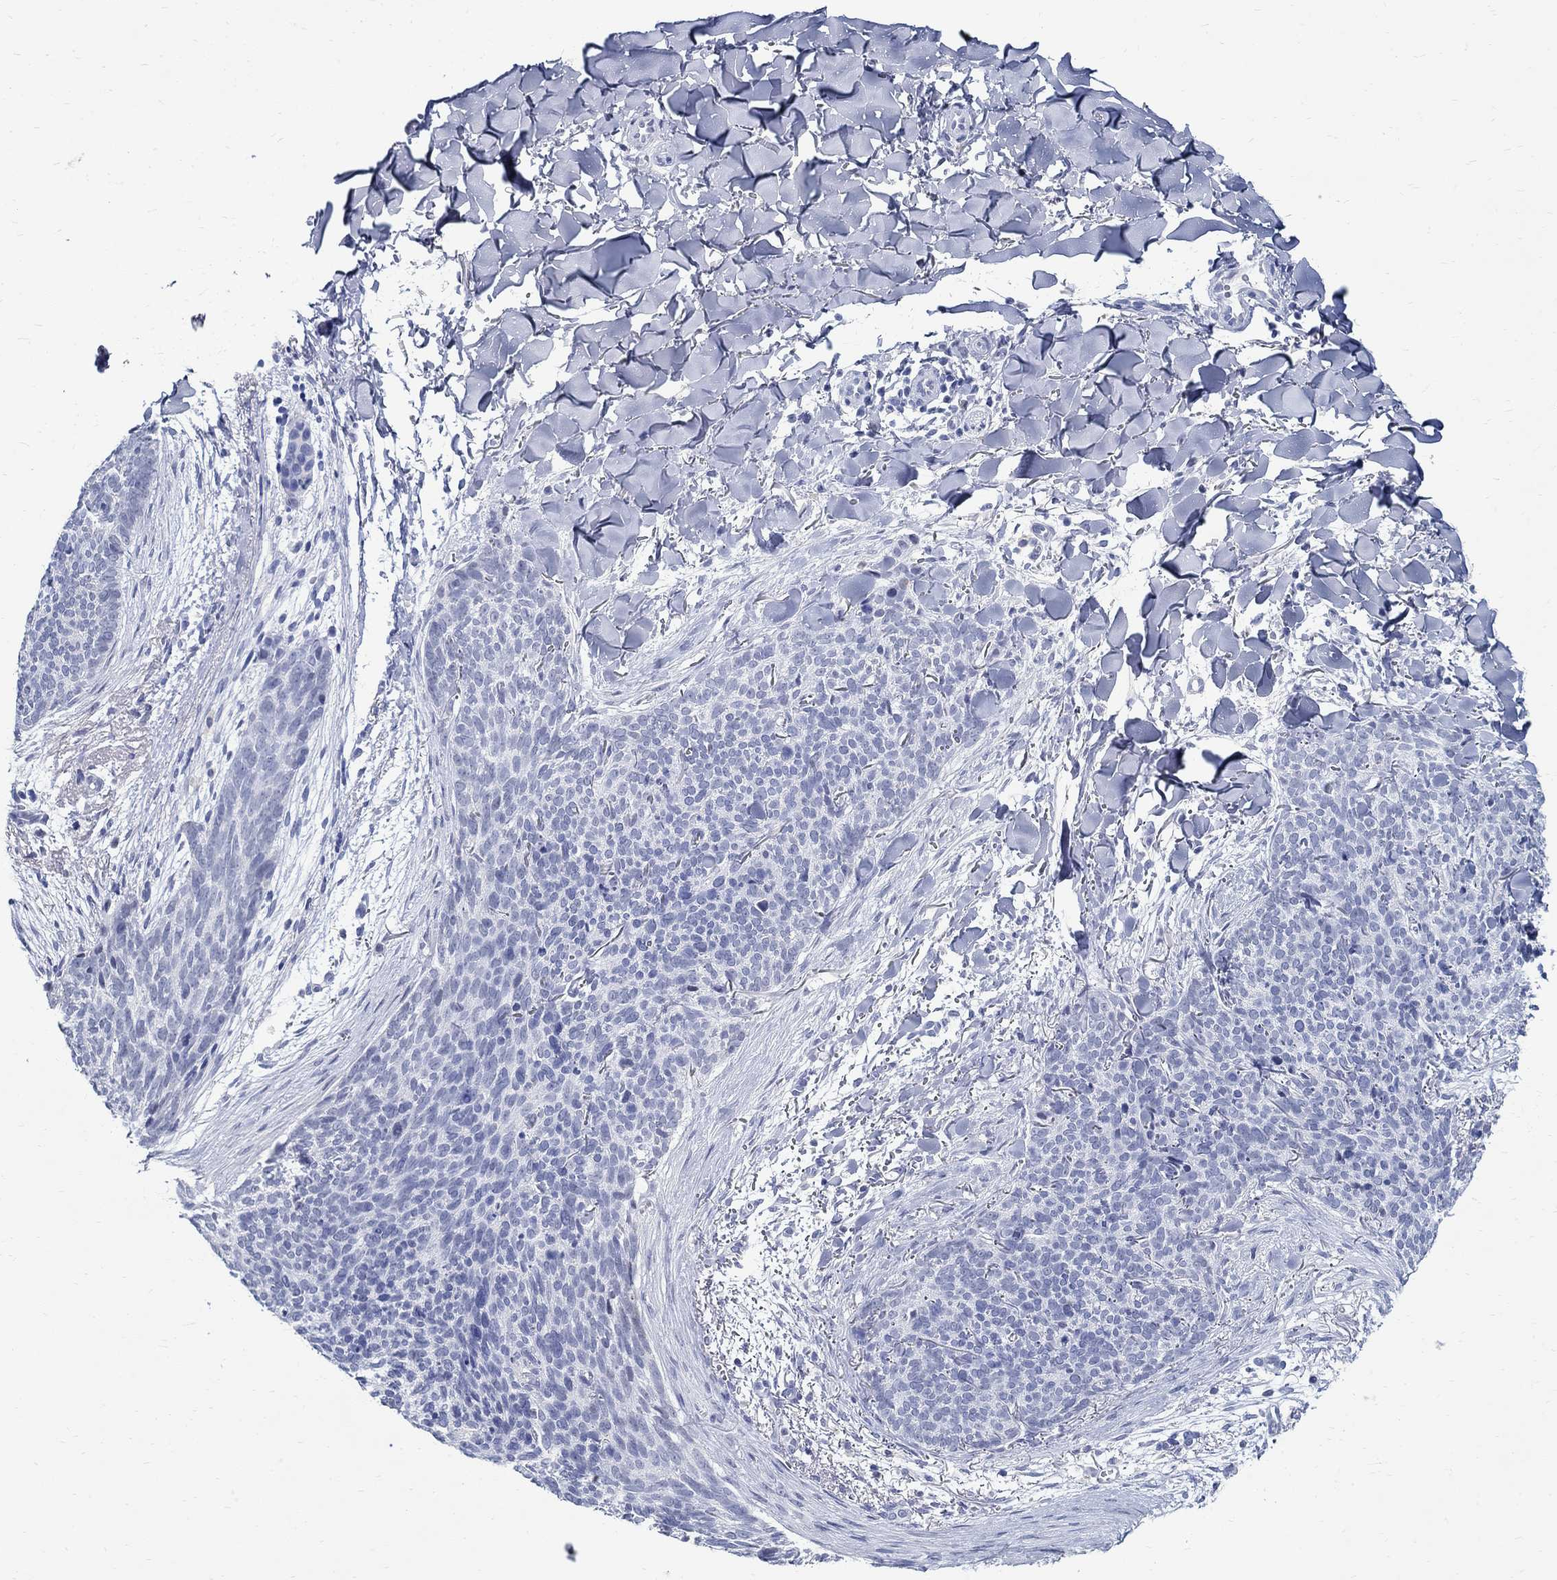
{"staining": {"intensity": "negative", "quantity": "none", "location": "none"}, "tissue": "skin cancer", "cell_type": "Tumor cells", "image_type": "cancer", "snomed": [{"axis": "morphology", "description": "Basal cell carcinoma"}, {"axis": "topography", "description": "Skin"}], "caption": "Immunohistochemical staining of human skin basal cell carcinoma shows no significant expression in tumor cells.", "gene": "BSPRY", "patient": {"sex": "male", "age": 64}}